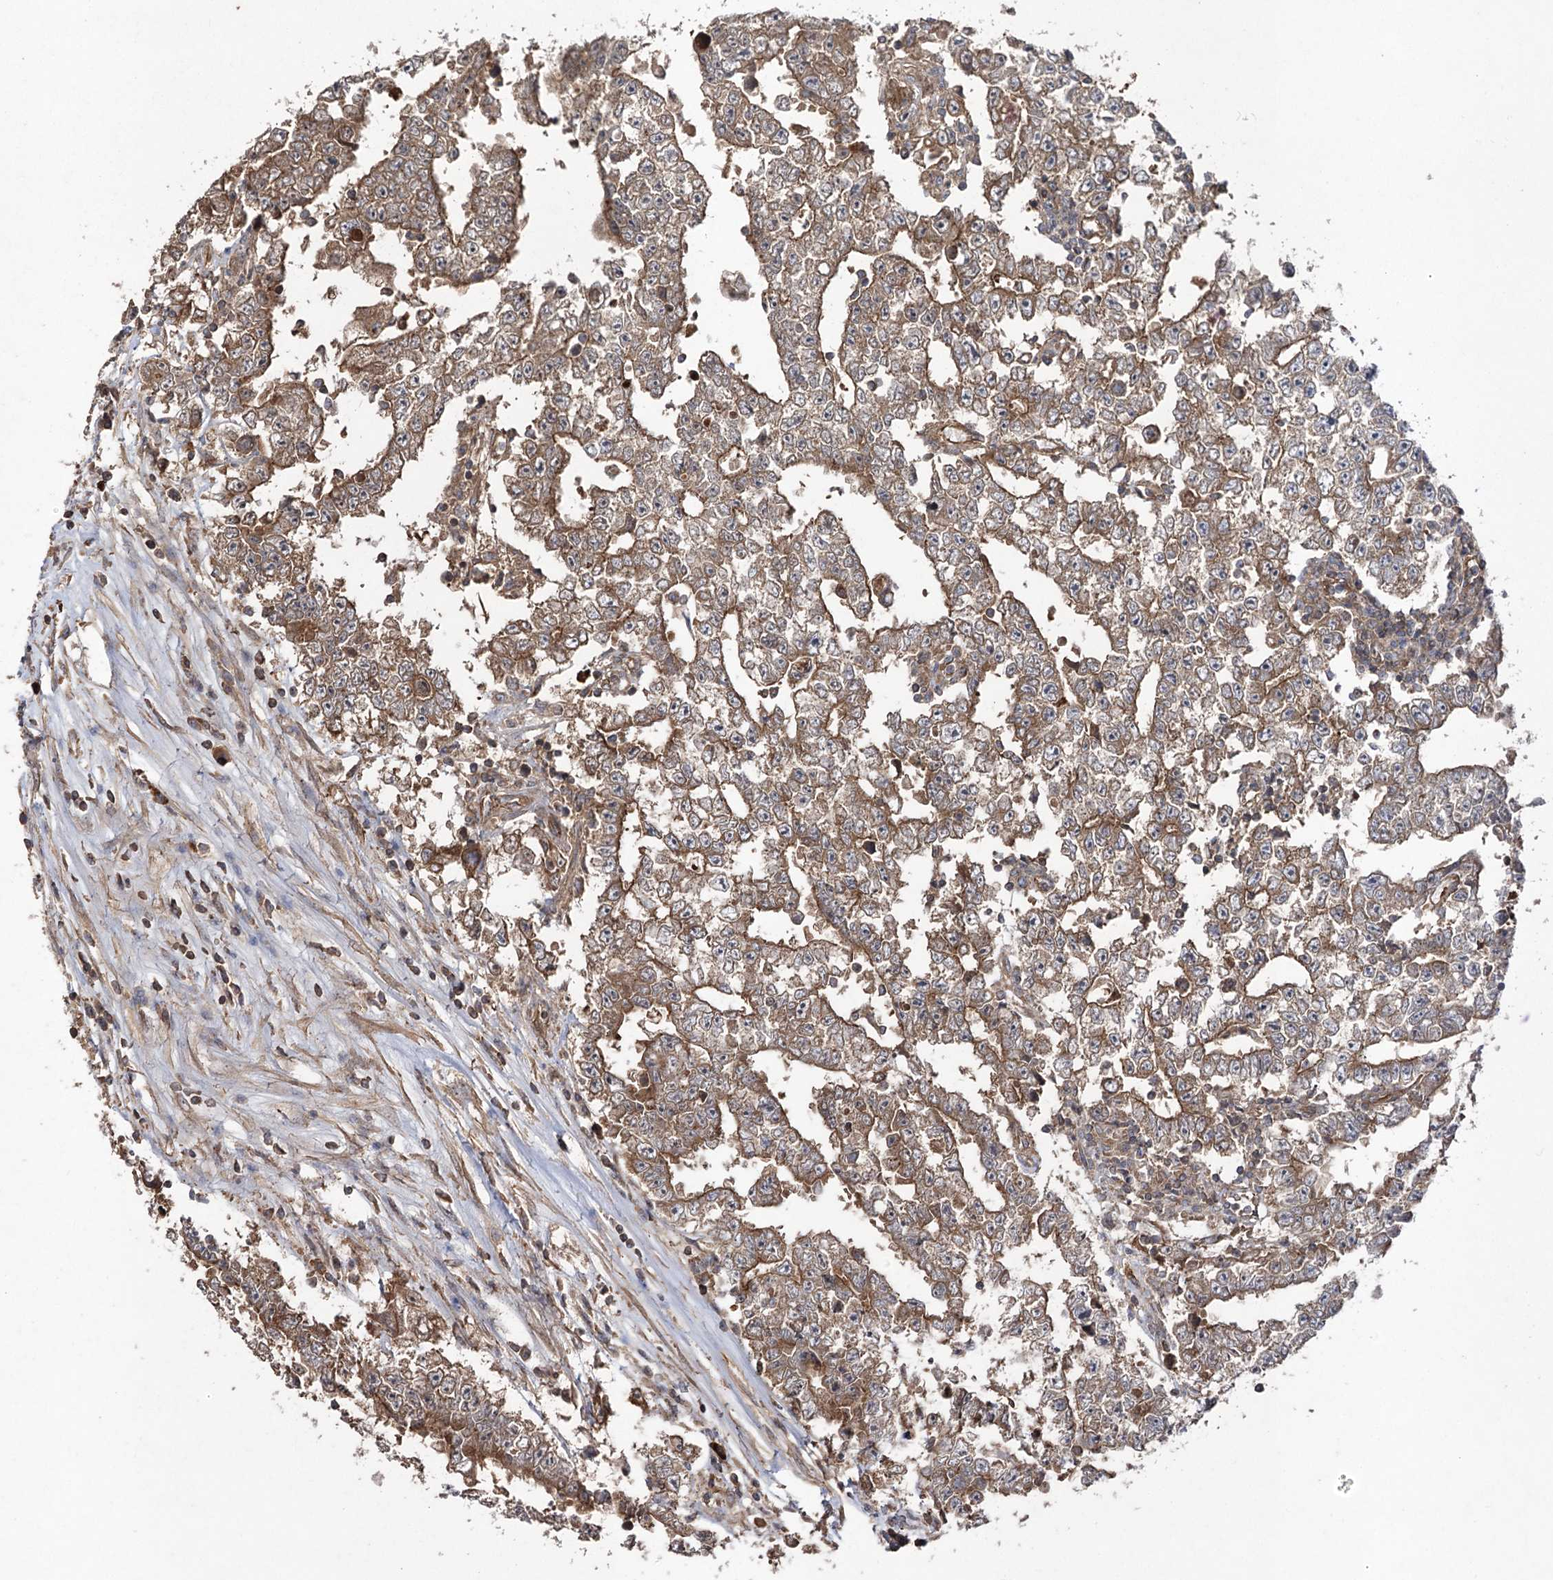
{"staining": {"intensity": "moderate", "quantity": ">75%", "location": "cytoplasmic/membranous"}, "tissue": "testis cancer", "cell_type": "Tumor cells", "image_type": "cancer", "snomed": [{"axis": "morphology", "description": "Carcinoma, Embryonal, NOS"}, {"axis": "topography", "description": "Testis"}], "caption": "Immunohistochemical staining of human testis embryonal carcinoma reveals moderate cytoplasmic/membranous protein positivity in about >75% of tumor cells. The protein is stained brown, and the nuclei are stained in blue (DAB IHC with brightfield microscopy, high magnification).", "gene": "LARS2", "patient": {"sex": "male", "age": 25}}